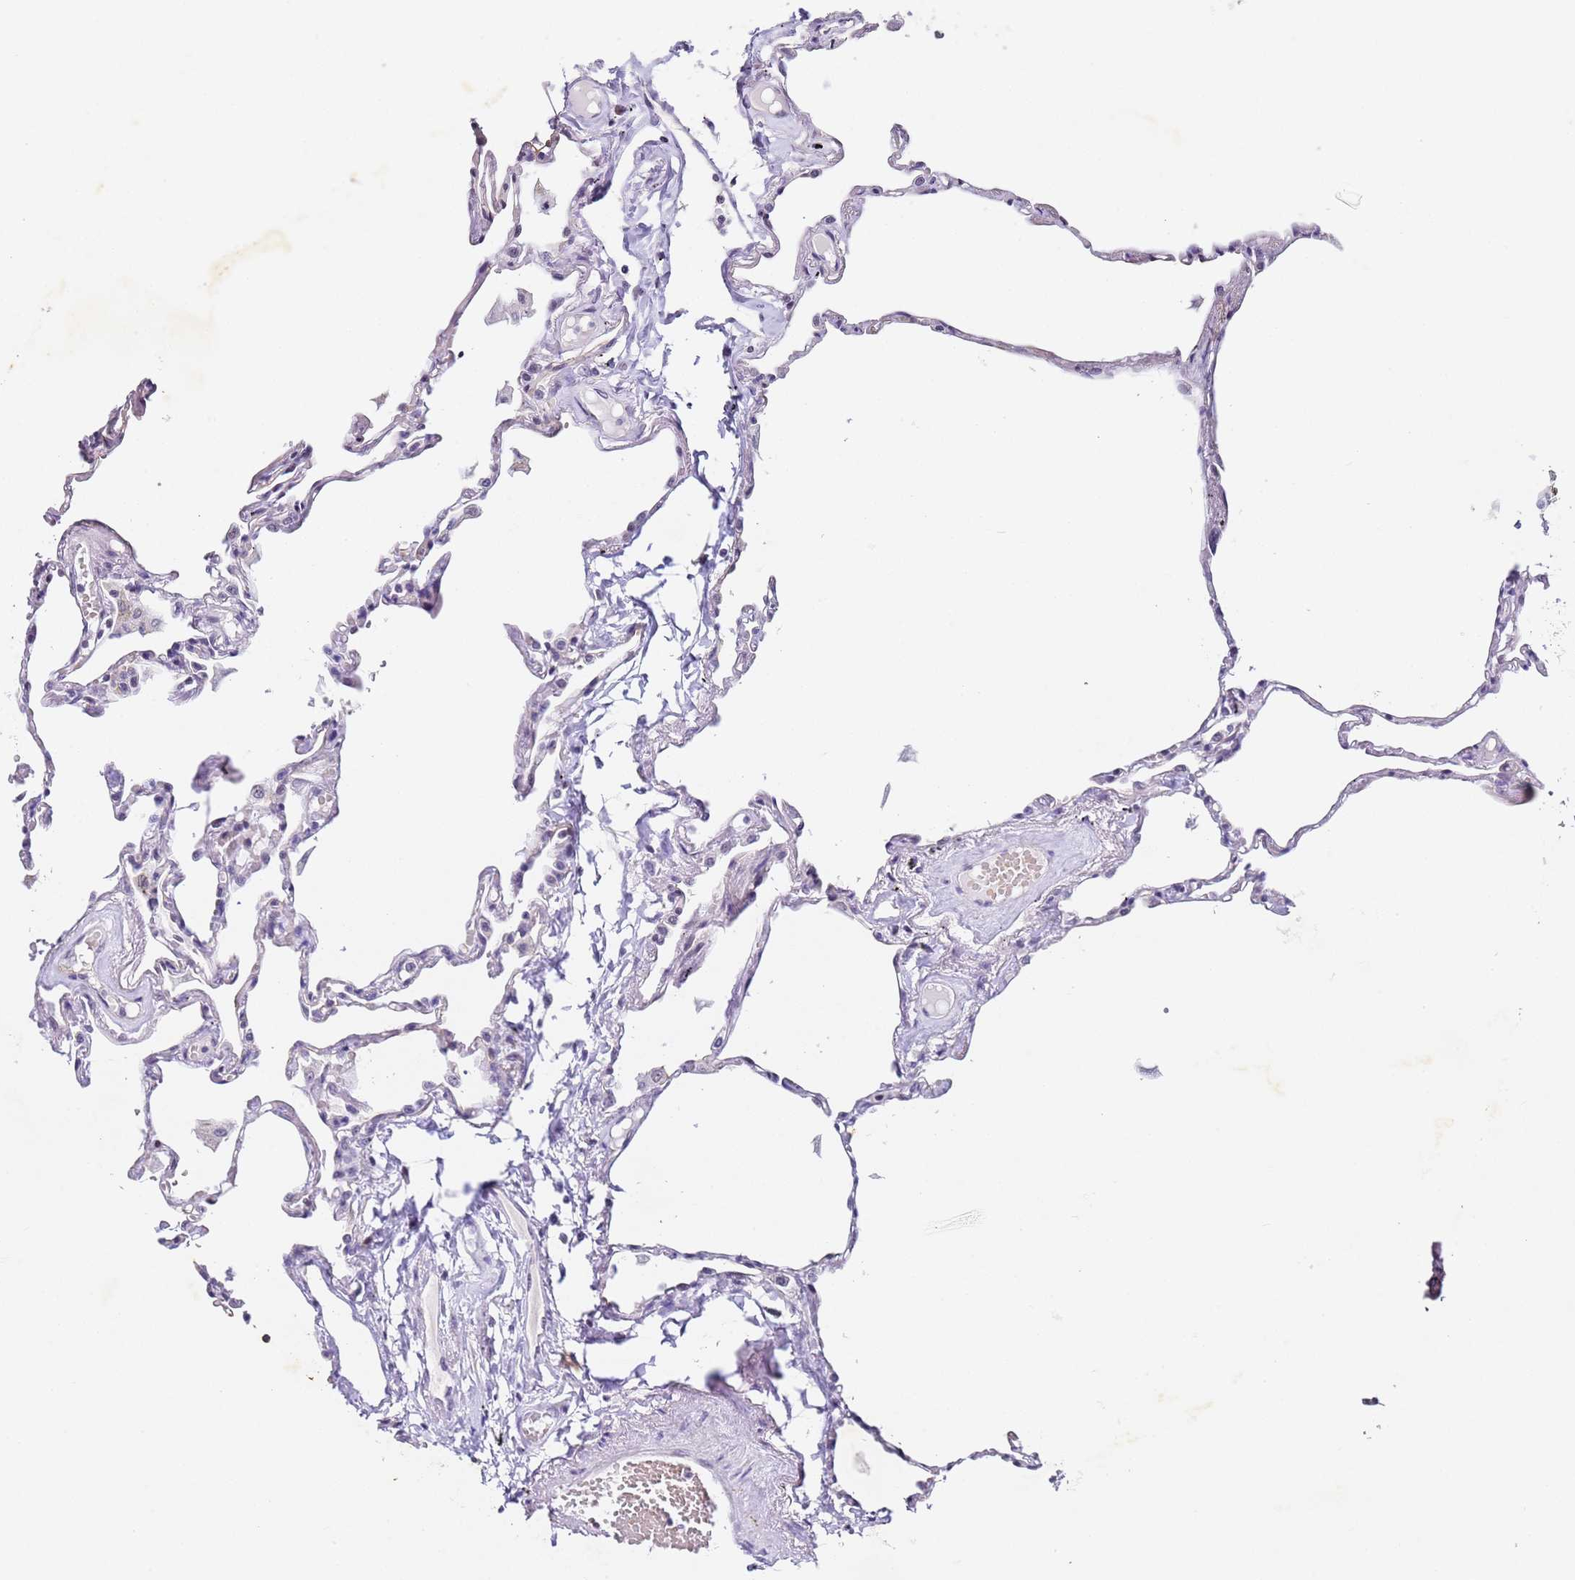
{"staining": {"intensity": "negative", "quantity": "none", "location": "none"}, "tissue": "lung", "cell_type": "Alveolar cells", "image_type": "normal", "snomed": [{"axis": "morphology", "description": "Normal tissue, NOS"}, {"axis": "topography", "description": "Lung"}], "caption": "Alveolar cells are negative for protein expression in normal human lung. The staining is performed using DAB (3,3'-diaminobenzidine) brown chromogen with nuclei counter-stained in using hematoxylin.", "gene": "FNBP4", "patient": {"sex": "female", "age": 67}}